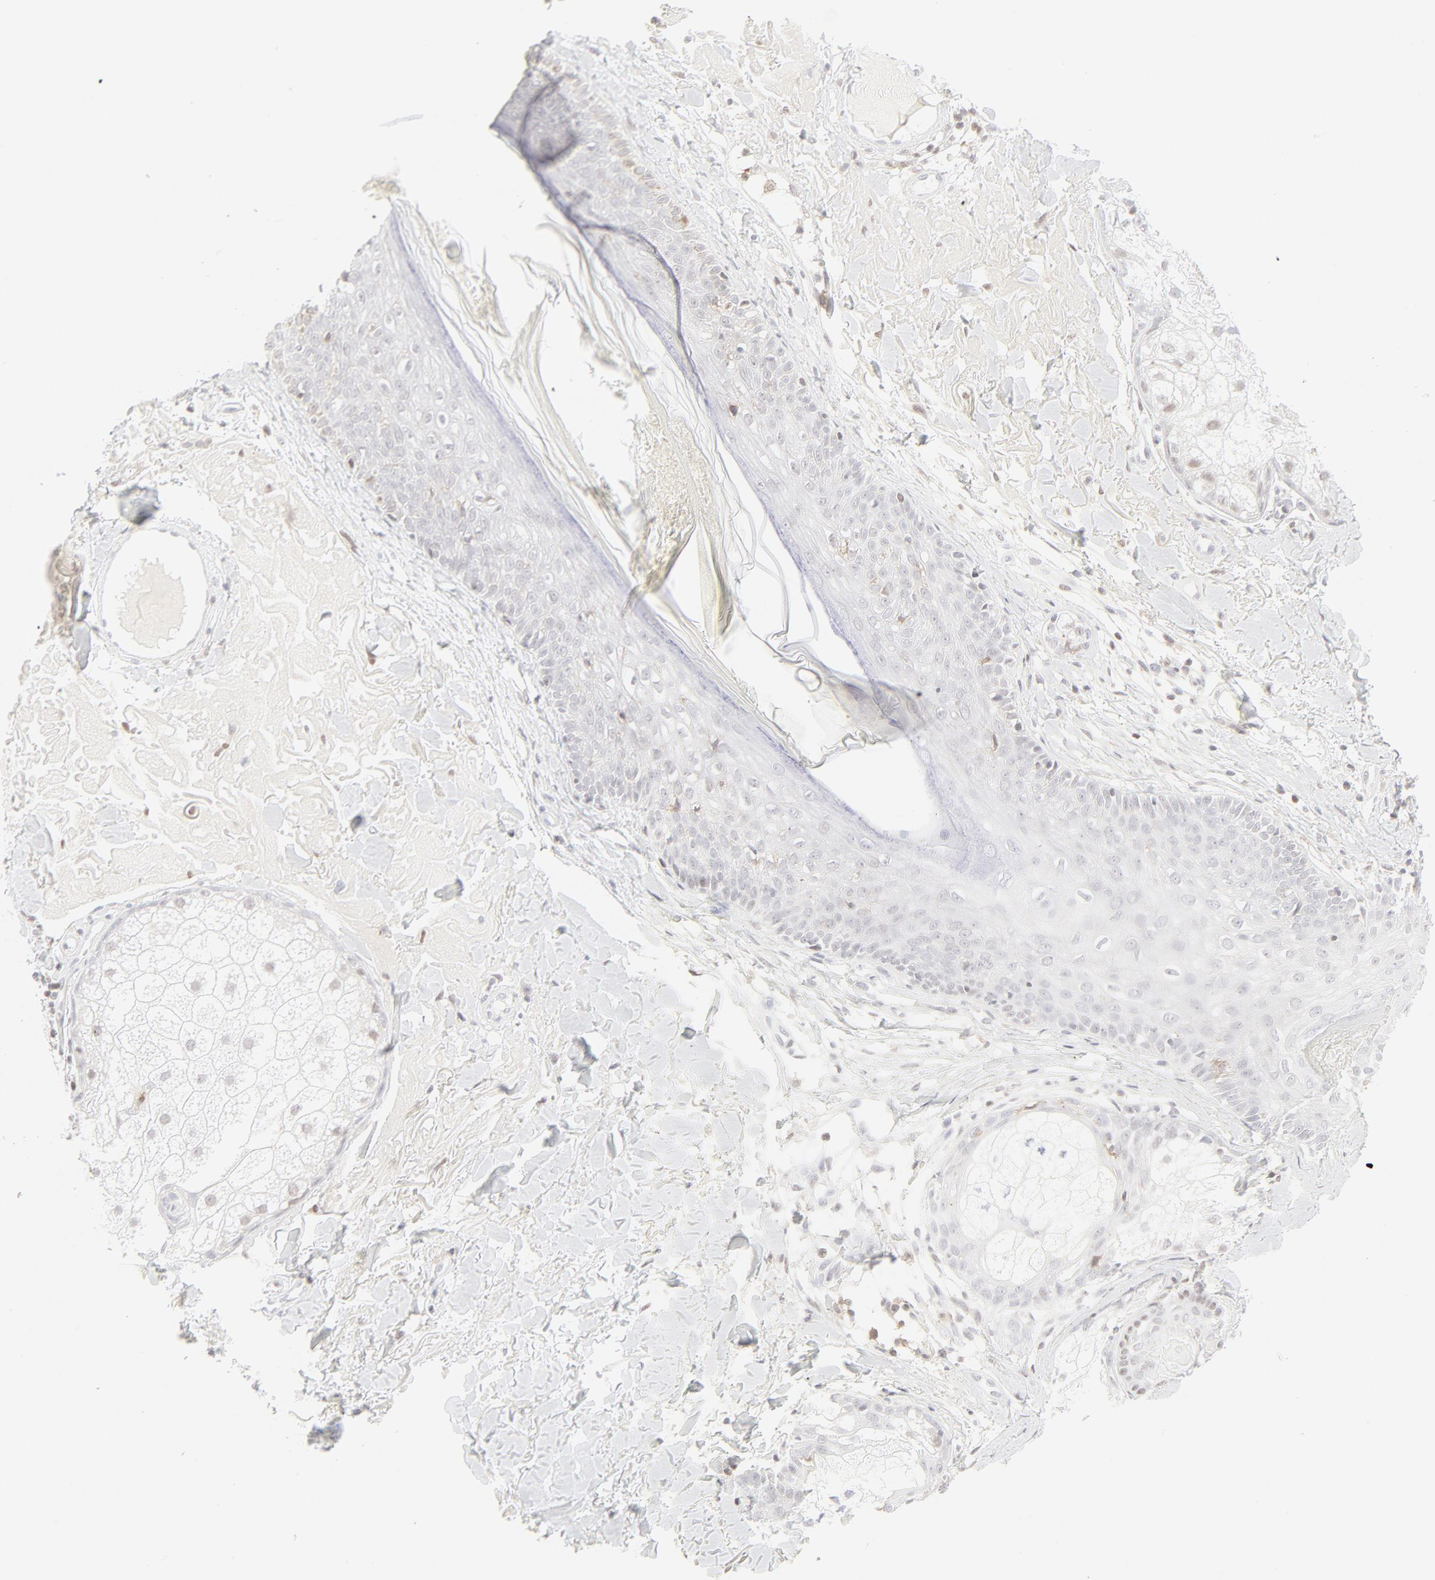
{"staining": {"intensity": "negative", "quantity": "none", "location": "none"}, "tissue": "skin cancer", "cell_type": "Tumor cells", "image_type": "cancer", "snomed": [{"axis": "morphology", "description": "Basal cell carcinoma"}, {"axis": "topography", "description": "Skin"}], "caption": "Immunohistochemistry photomicrograph of human skin cancer (basal cell carcinoma) stained for a protein (brown), which exhibits no staining in tumor cells. The staining was performed using DAB (3,3'-diaminobenzidine) to visualize the protein expression in brown, while the nuclei were stained in blue with hematoxylin (Magnification: 20x).", "gene": "PRKCB", "patient": {"sex": "male", "age": 74}}